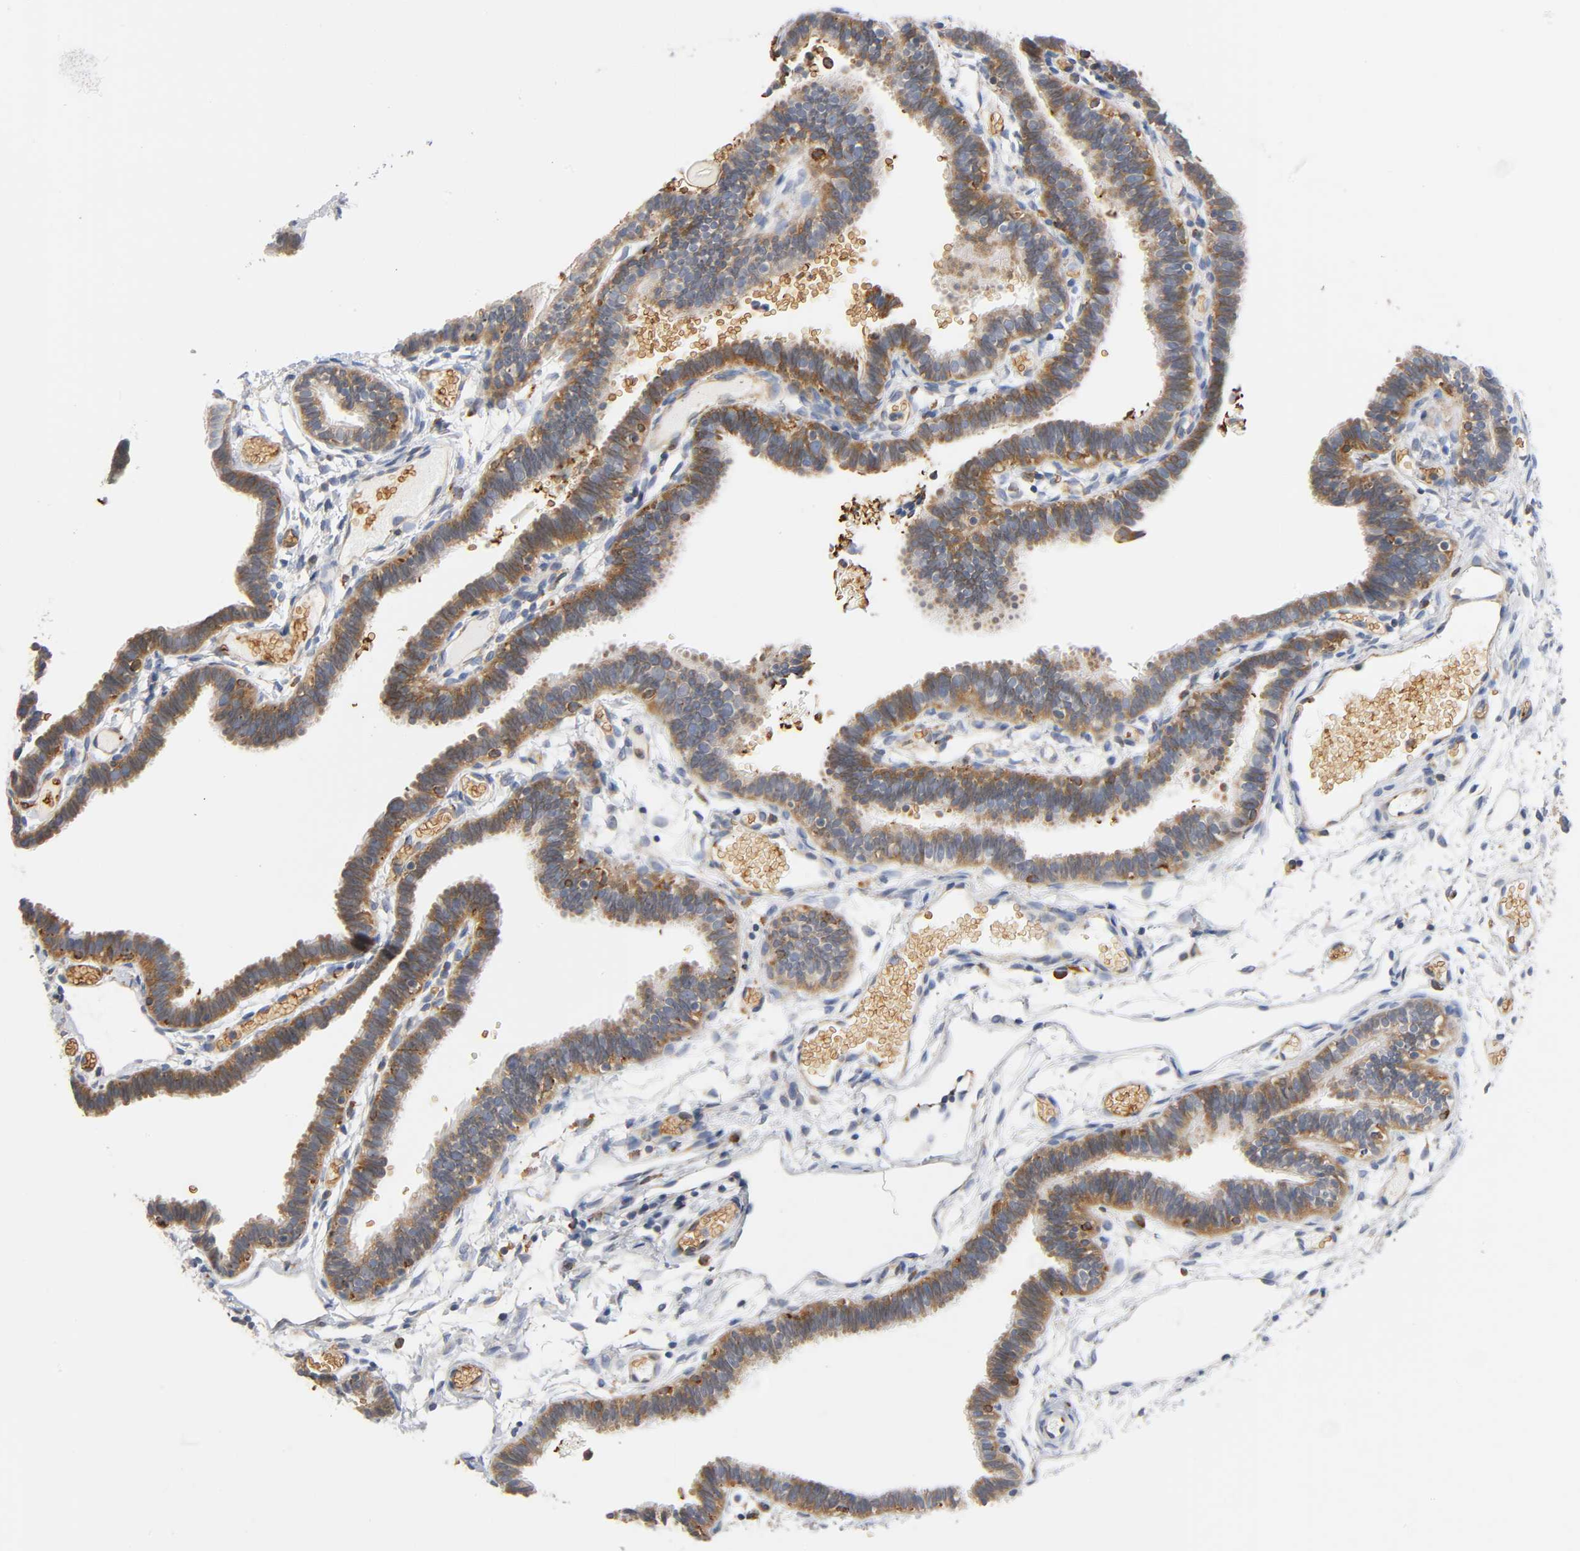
{"staining": {"intensity": "weak", "quantity": ">75%", "location": "cytoplasmic/membranous"}, "tissue": "fallopian tube", "cell_type": "Glandular cells", "image_type": "normal", "snomed": [{"axis": "morphology", "description": "Normal tissue, NOS"}, {"axis": "topography", "description": "Fallopian tube"}], "caption": "Unremarkable fallopian tube was stained to show a protein in brown. There is low levels of weak cytoplasmic/membranous positivity in about >75% of glandular cells.", "gene": "UCKL1", "patient": {"sex": "female", "age": 29}}